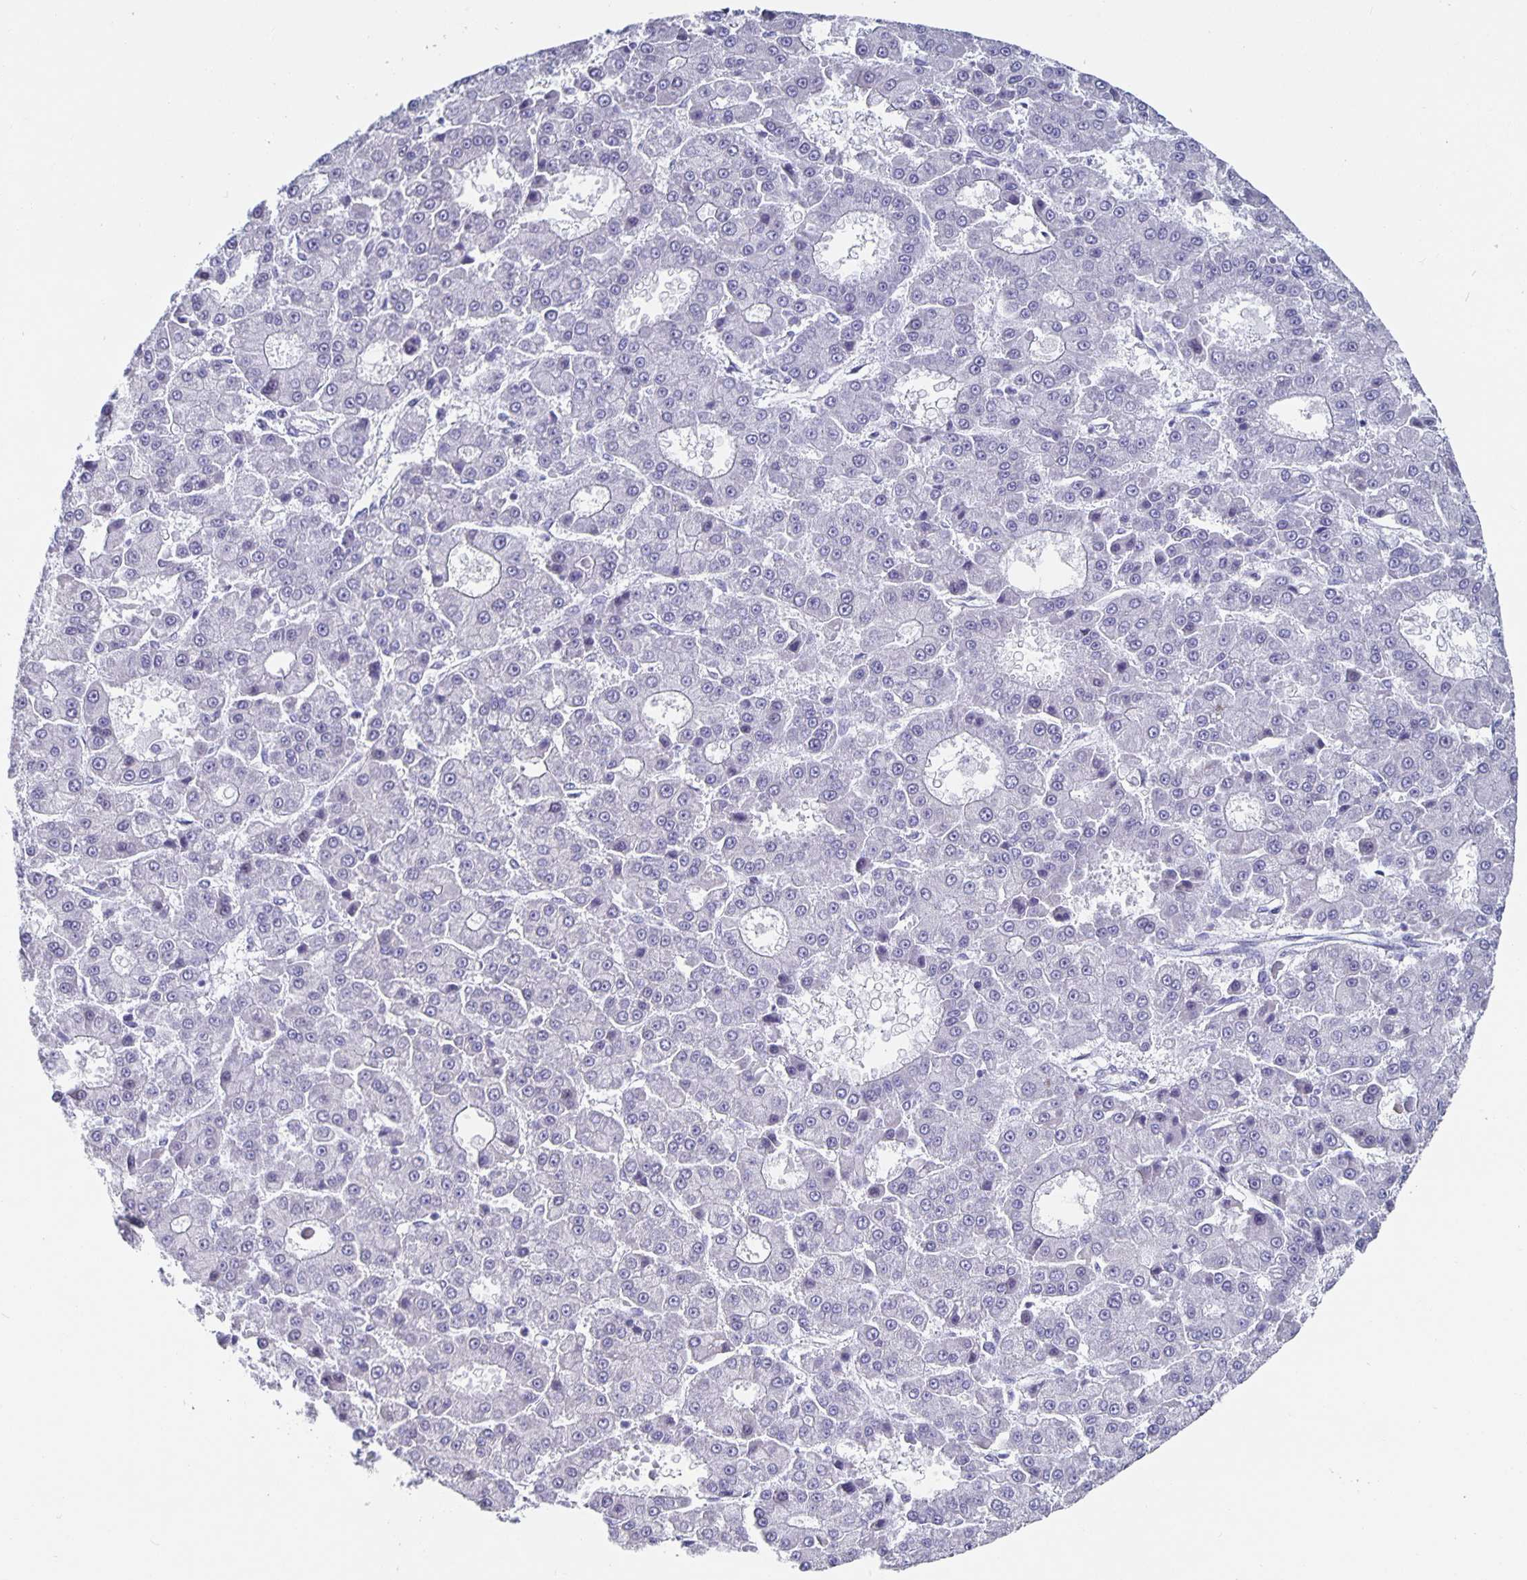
{"staining": {"intensity": "negative", "quantity": "none", "location": "none"}, "tissue": "liver cancer", "cell_type": "Tumor cells", "image_type": "cancer", "snomed": [{"axis": "morphology", "description": "Carcinoma, Hepatocellular, NOS"}, {"axis": "topography", "description": "Liver"}], "caption": "IHC micrograph of human hepatocellular carcinoma (liver) stained for a protein (brown), which reveals no positivity in tumor cells.", "gene": "OLIG2", "patient": {"sex": "male", "age": 70}}